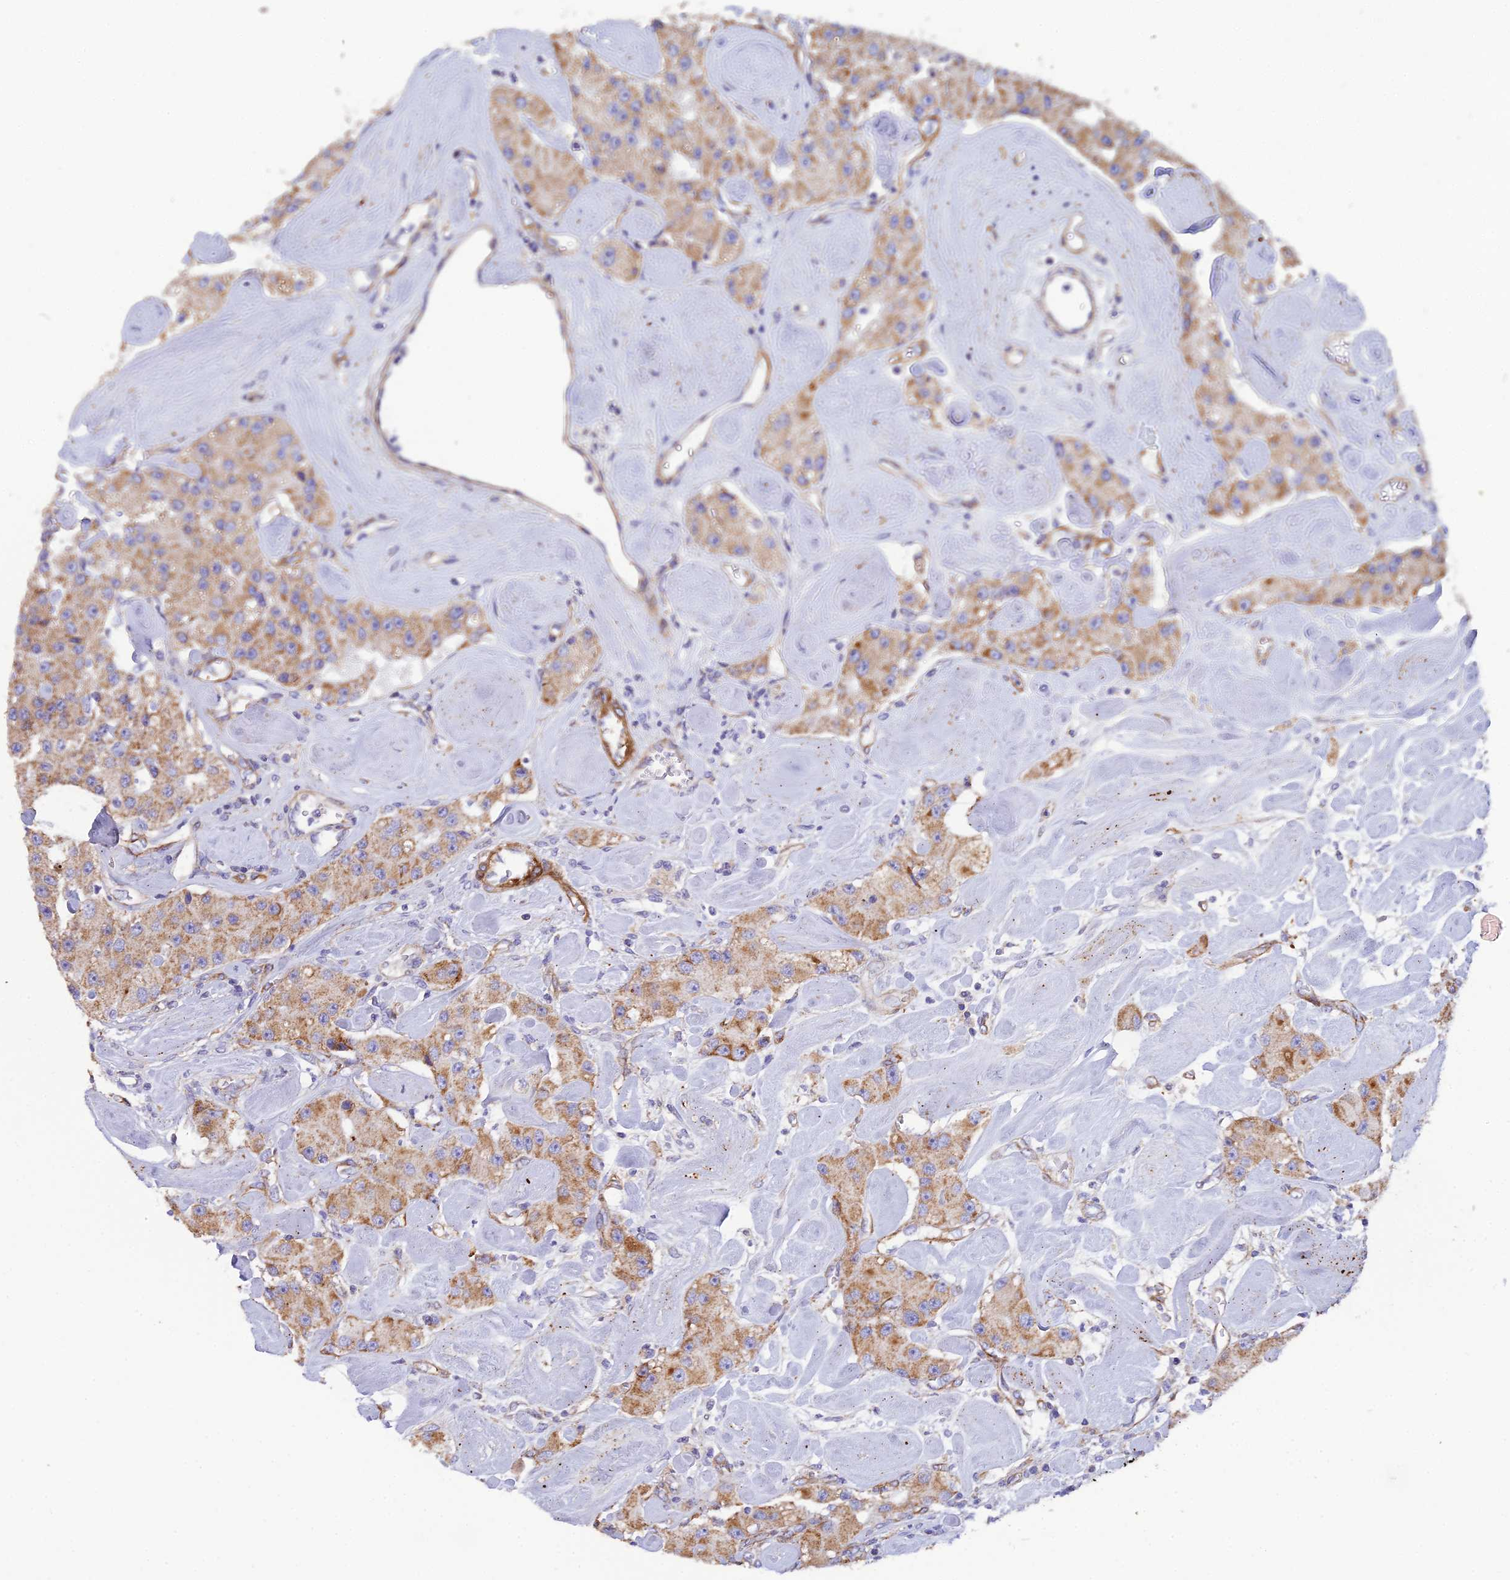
{"staining": {"intensity": "moderate", "quantity": ">75%", "location": "cytoplasmic/membranous"}, "tissue": "carcinoid", "cell_type": "Tumor cells", "image_type": "cancer", "snomed": [{"axis": "morphology", "description": "Carcinoid, malignant, NOS"}, {"axis": "topography", "description": "Pancreas"}], "caption": "This micrograph demonstrates immunohistochemistry (IHC) staining of human carcinoid (malignant), with medium moderate cytoplasmic/membranous positivity in about >75% of tumor cells.", "gene": "CSPG4", "patient": {"sex": "male", "age": 41}}